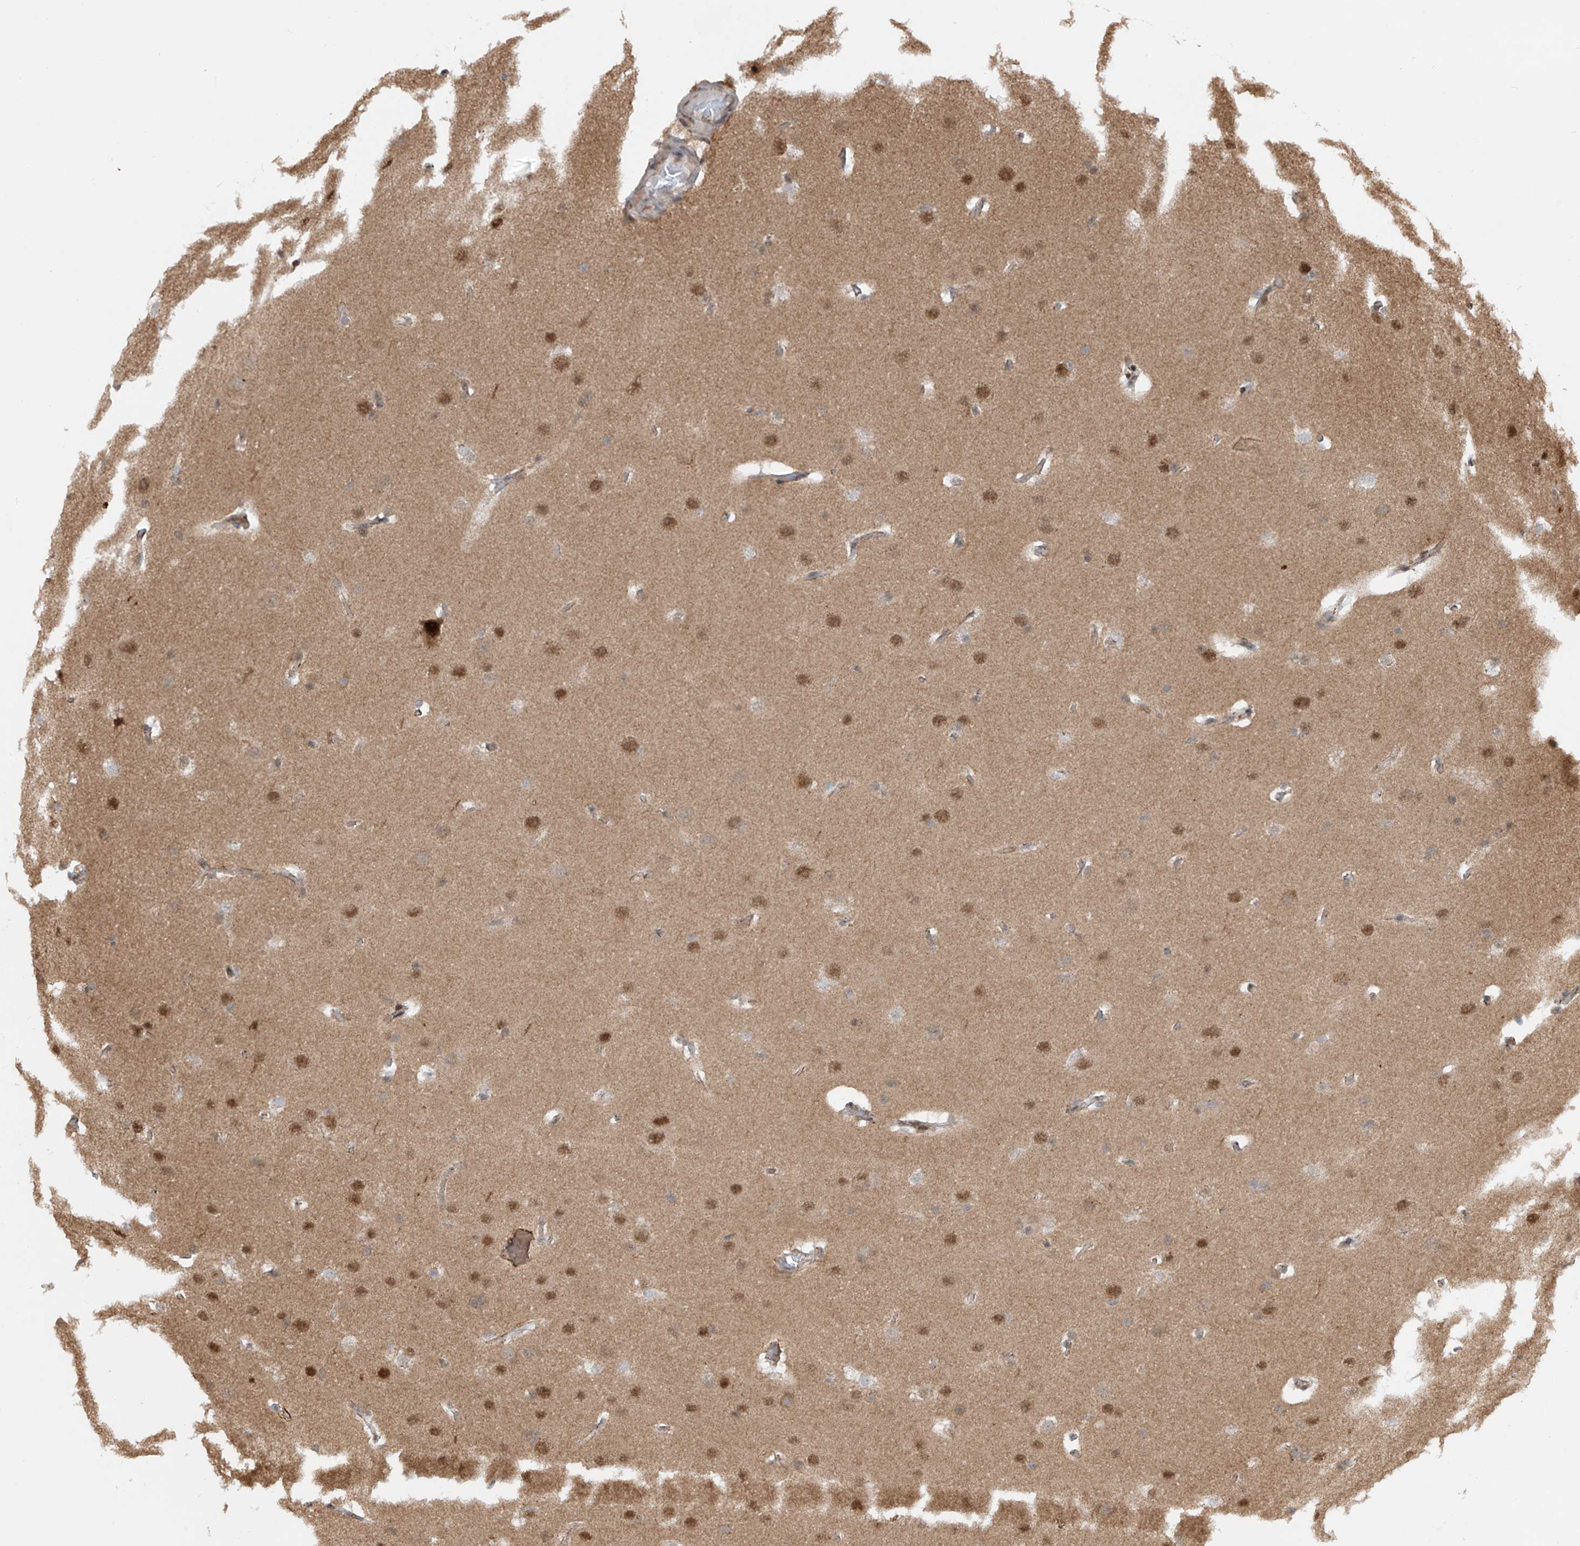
{"staining": {"intensity": "moderate", "quantity": "25%-75%", "location": "nuclear"}, "tissue": "glioma", "cell_type": "Tumor cells", "image_type": "cancer", "snomed": [{"axis": "morphology", "description": "Glioma, malignant, Low grade"}, {"axis": "topography", "description": "Brain"}], "caption": "Human malignant low-grade glioma stained with a protein marker displays moderate staining in tumor cells.", "gene": "LAGE3", "patient": {"sex": "female", "age": 37}}